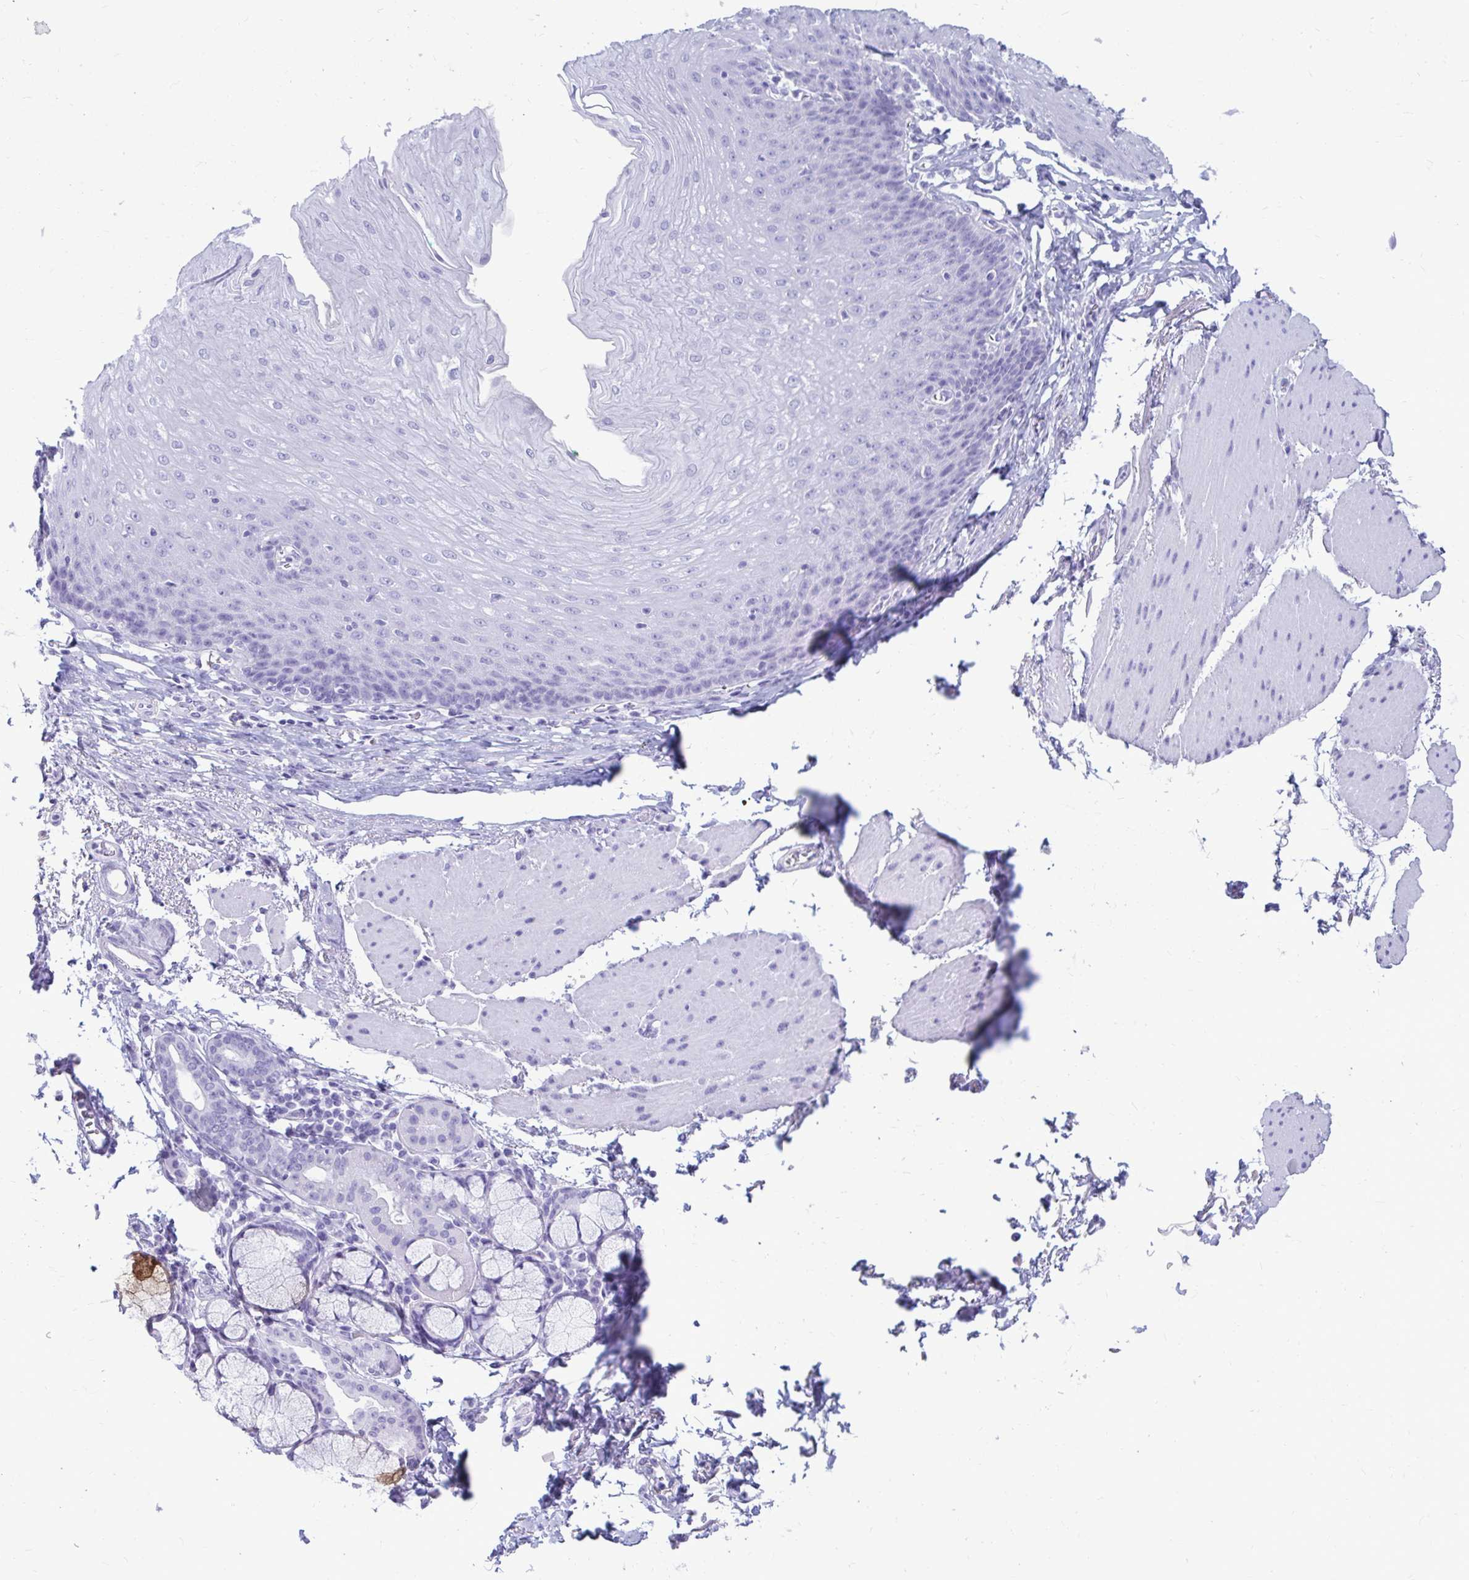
{"staining": {"intensity": "negative", "quantity": "none", "location": "none"}, "tissue": "esophagus", "cell_type": "Squamous epithelial cells", "image_type": "normal", "snomed": [{"axis": "morphology", "description": "Normal tissue, NOS"}, {"axis": "topography", "description": "Esophagus"}], "caption": "Immunohistochemistry (IHC) of benign esophagus exhibits no expression in squamous epithelial cells.", "gene": "OR10R2", "patient": {"sex": "female", "age": 81}}